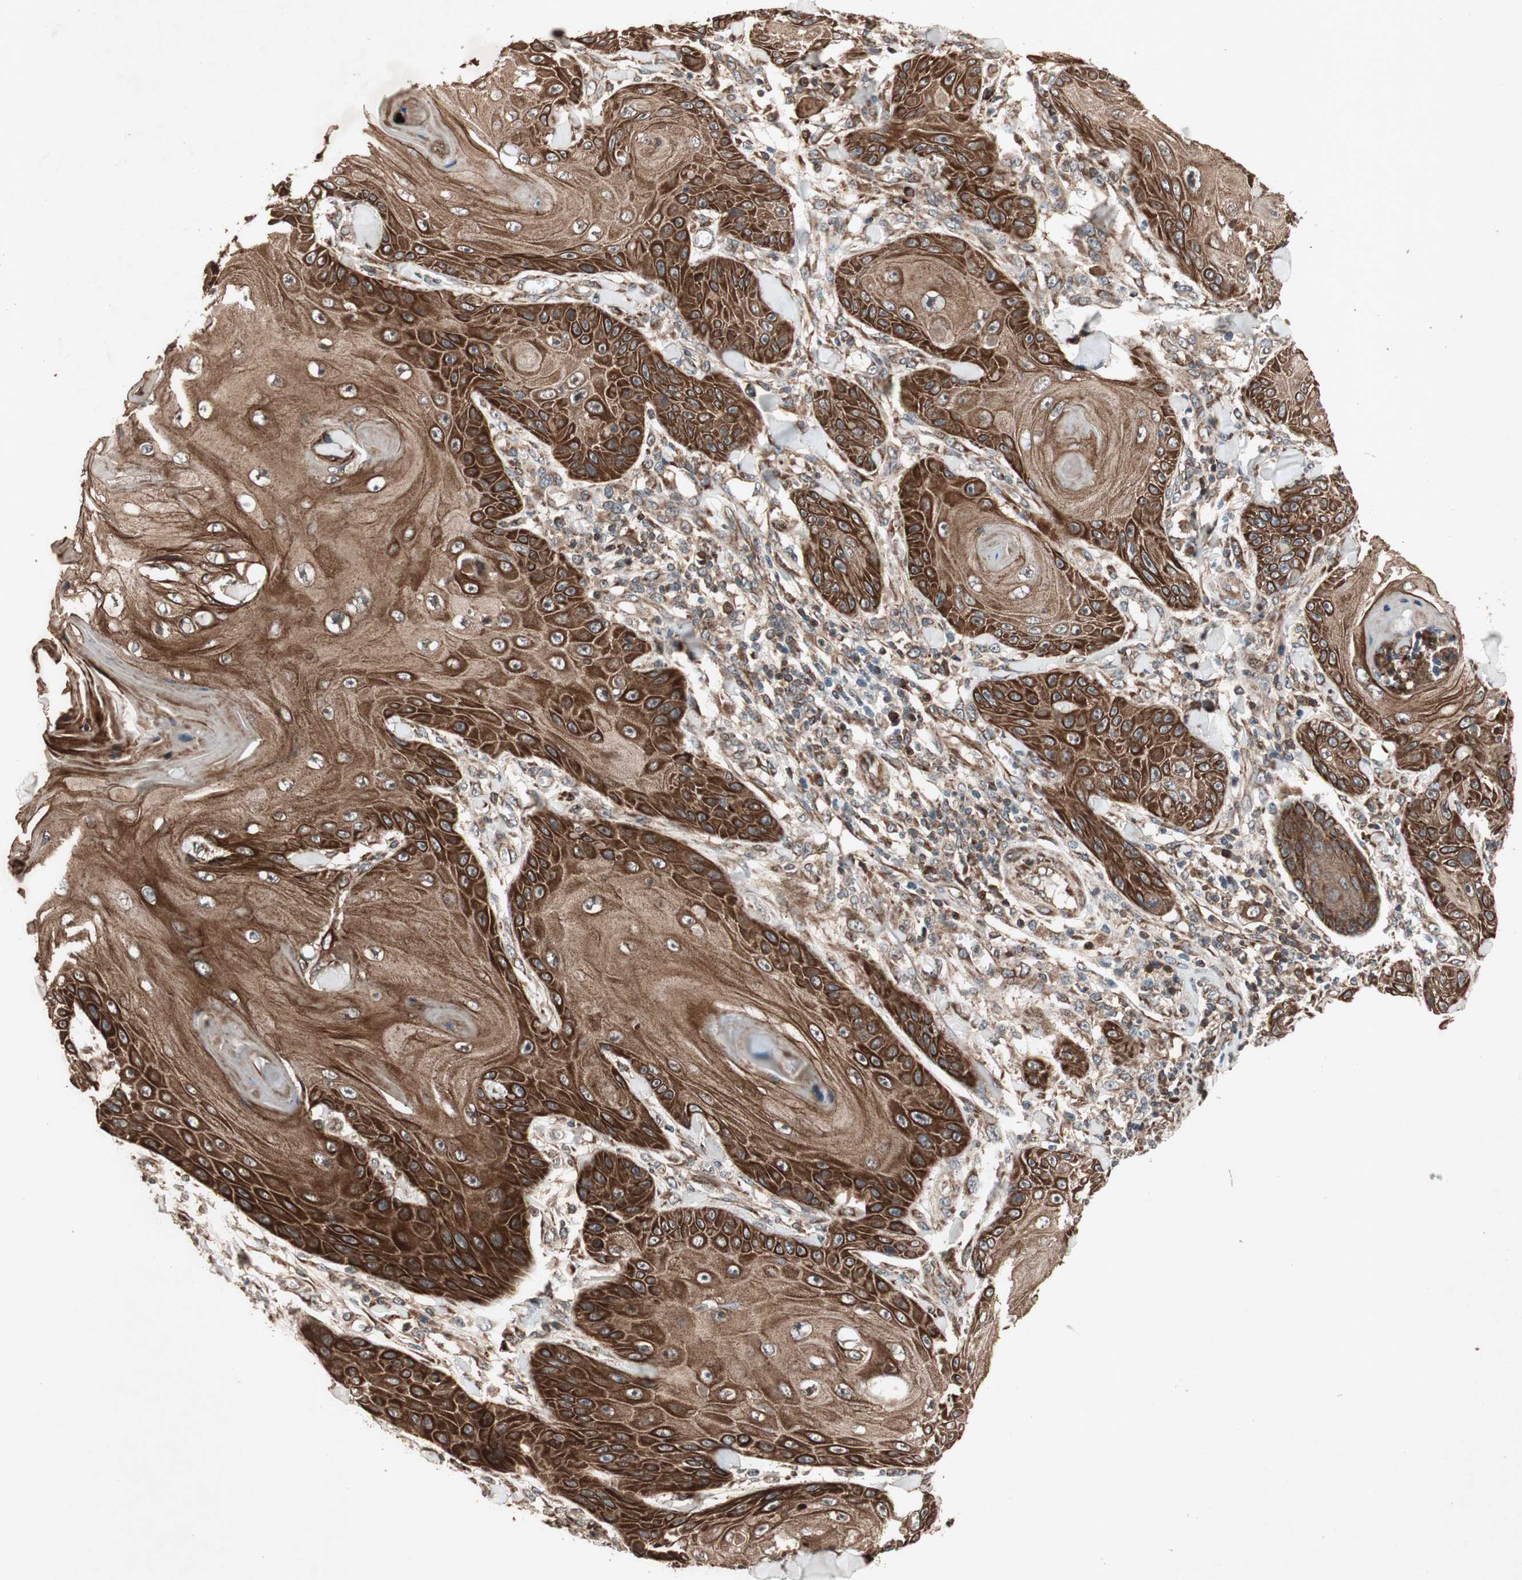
{"staining": {"intensity": "strong", "quantity": ">75%", "location": "cytoplasmic/membranous"}, "tissue": "skin cancer", "cell_type": "Tumor cells", "image_type": "cancer", "snomed": [{"axis": "morphology", "description": "Squamous cell carcinoma, NOS"}, {"axis": "topography", "description": "Skin"}], "caption": "Protein analysis of skin cancer tissue displays strong cytoplasmic/membranous staining in about >75% of tumor cells.", "gene": "RAB1A", "patient": {"sex": "female", "age": 78}}